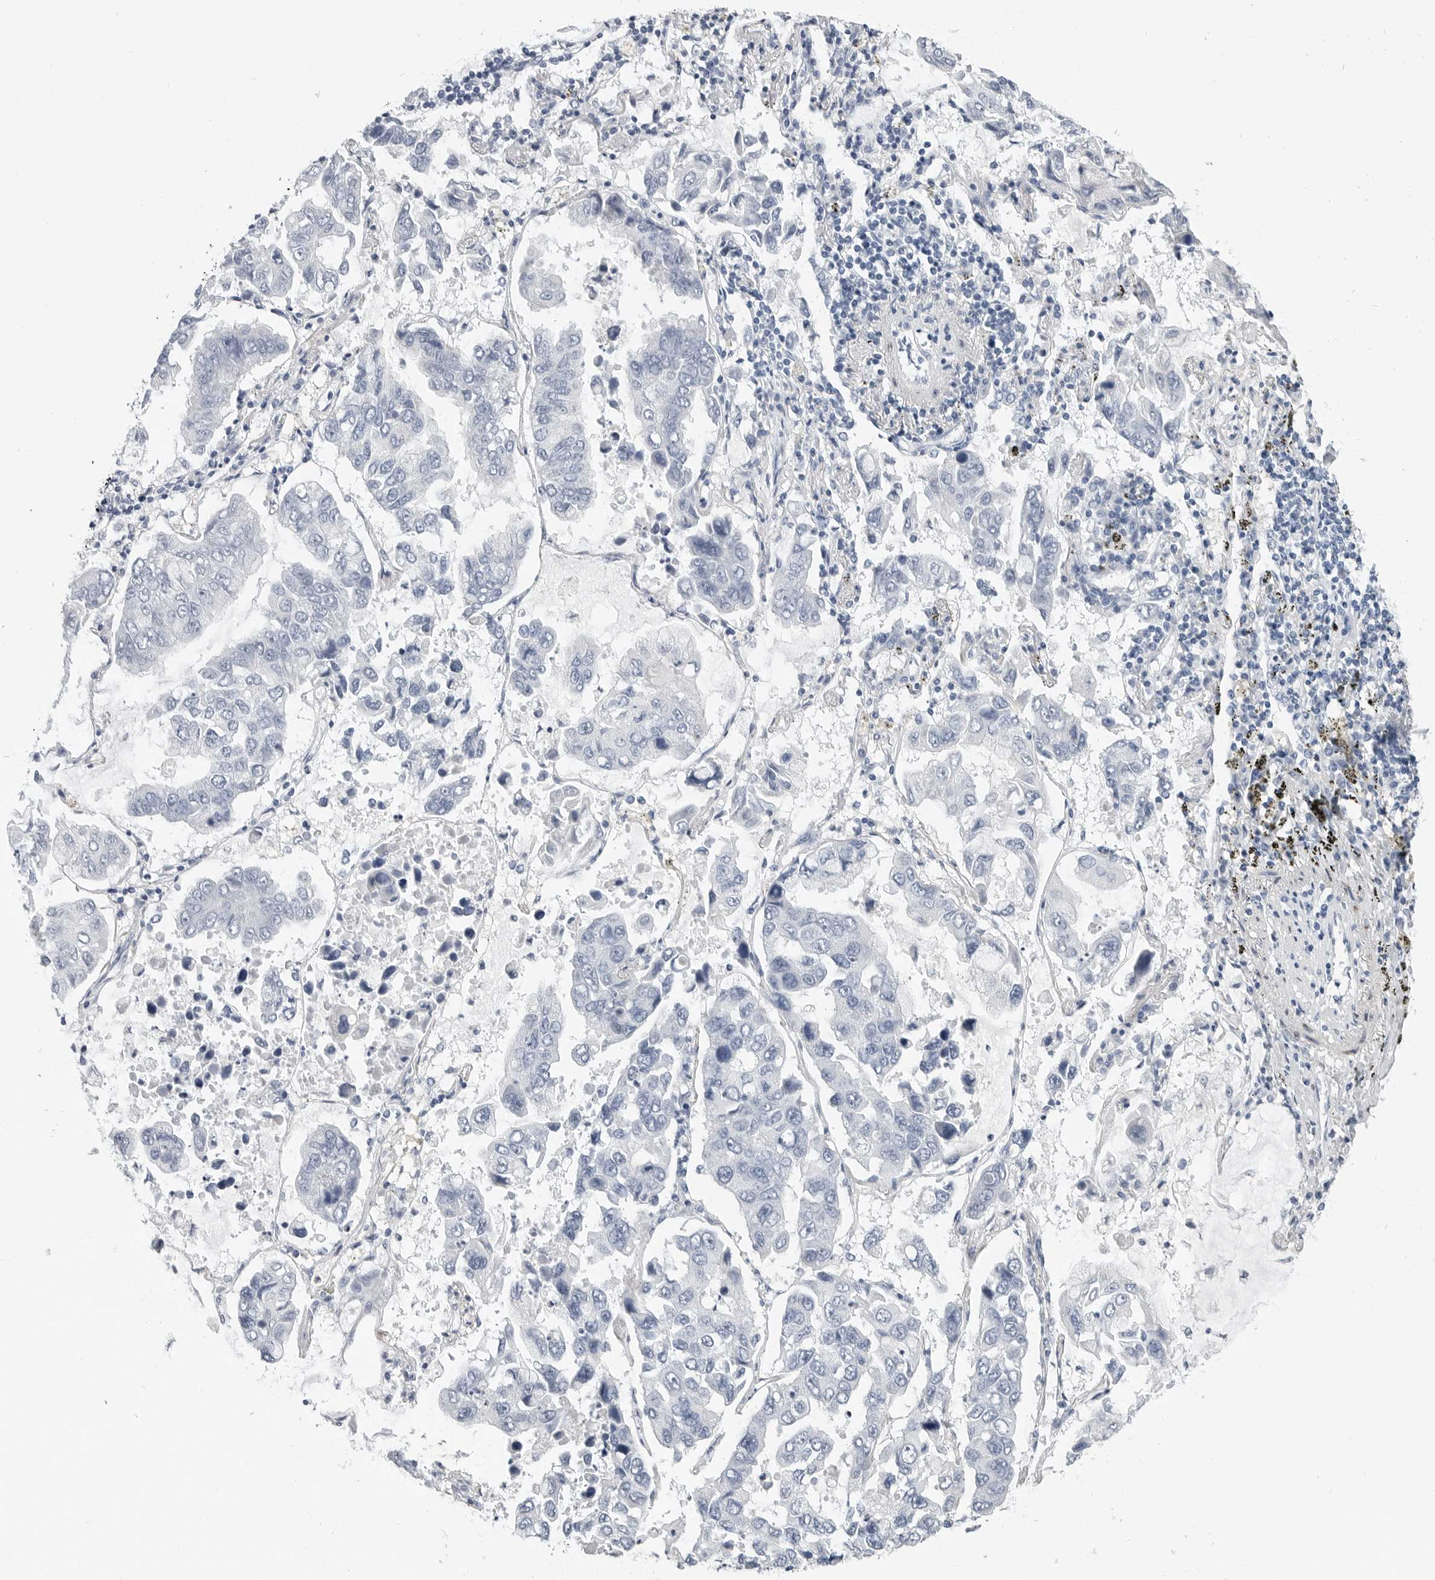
{"staining": {"intensity": "negative", "quantity": "none", "location": "none"}, "tissue": "lung cancer", "cell_type": "Tumor cells", "image_type": "cancer", "snomed": [{"axis": "morphology", "description": "Adenocarcinoma, NOS"}, {"axis": "topography", "description": "Lung"}], "caption": "High power microscopy micrograph of an immunohistochemistry (IHC) photomicrograph of lung cancer (adenocarcinoma), revealing no significant staining in tumor cells. Nuclei are stained in blue.", "gene": "PLN", "patient": {"sex": "male", "age": 64}}